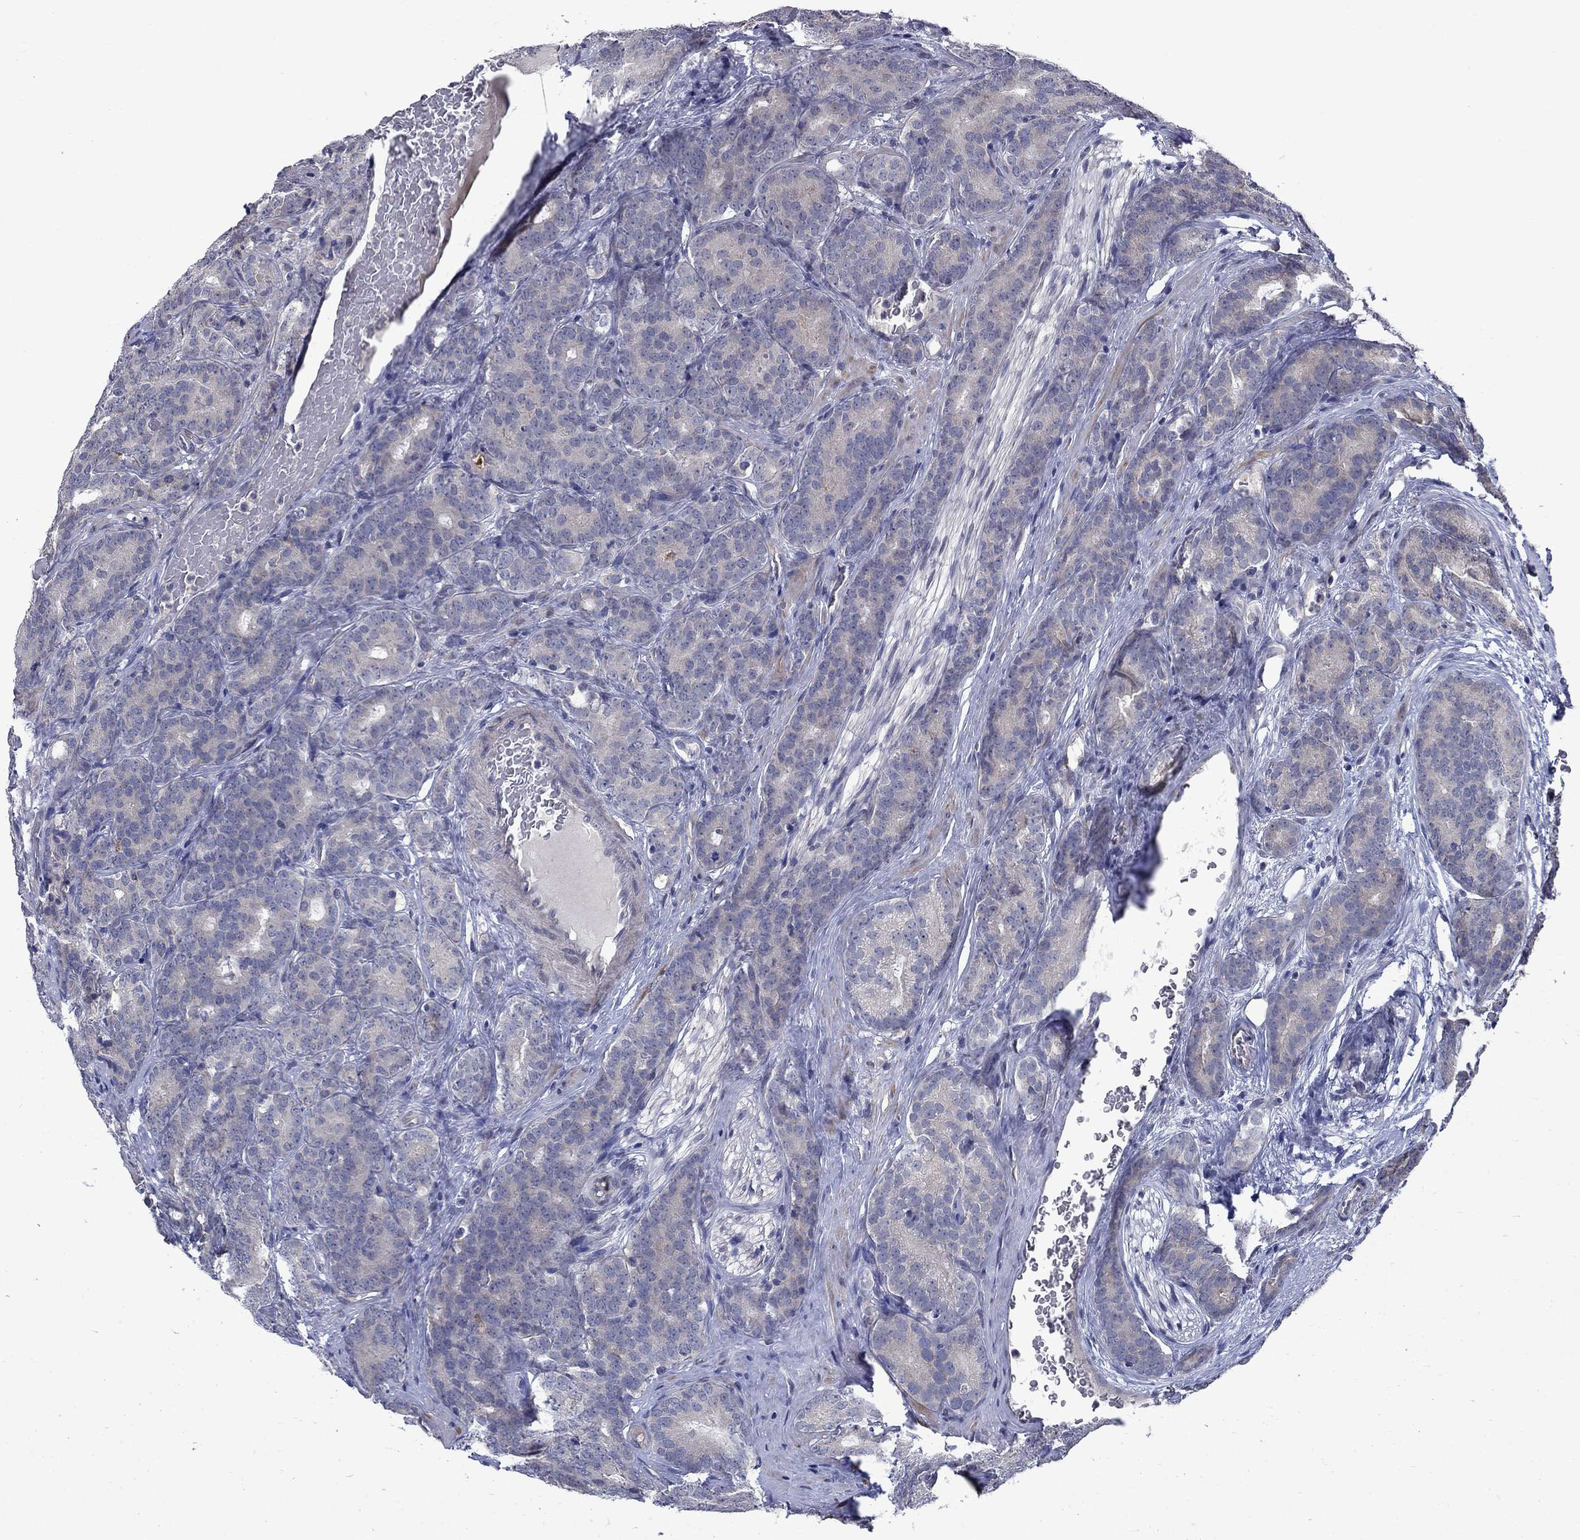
{"staining": {"intensity": "negative", "quantity": "none", "location": "none"}, "tissue": "prostate cancer", "cell_type": "Tumor cells", "image_type": "cancer", "snomed": [{"axis": "morphology", "description": "Adenocarcinoma, NOS"}, {"axis": "topography", "description": "Prostate"}], "caption": "The micrograph displays no staining of tumor cells in prostate adenocarcinoma.", "gene": "FAM3B", "patient": {"sex": "male", "age": 71}}